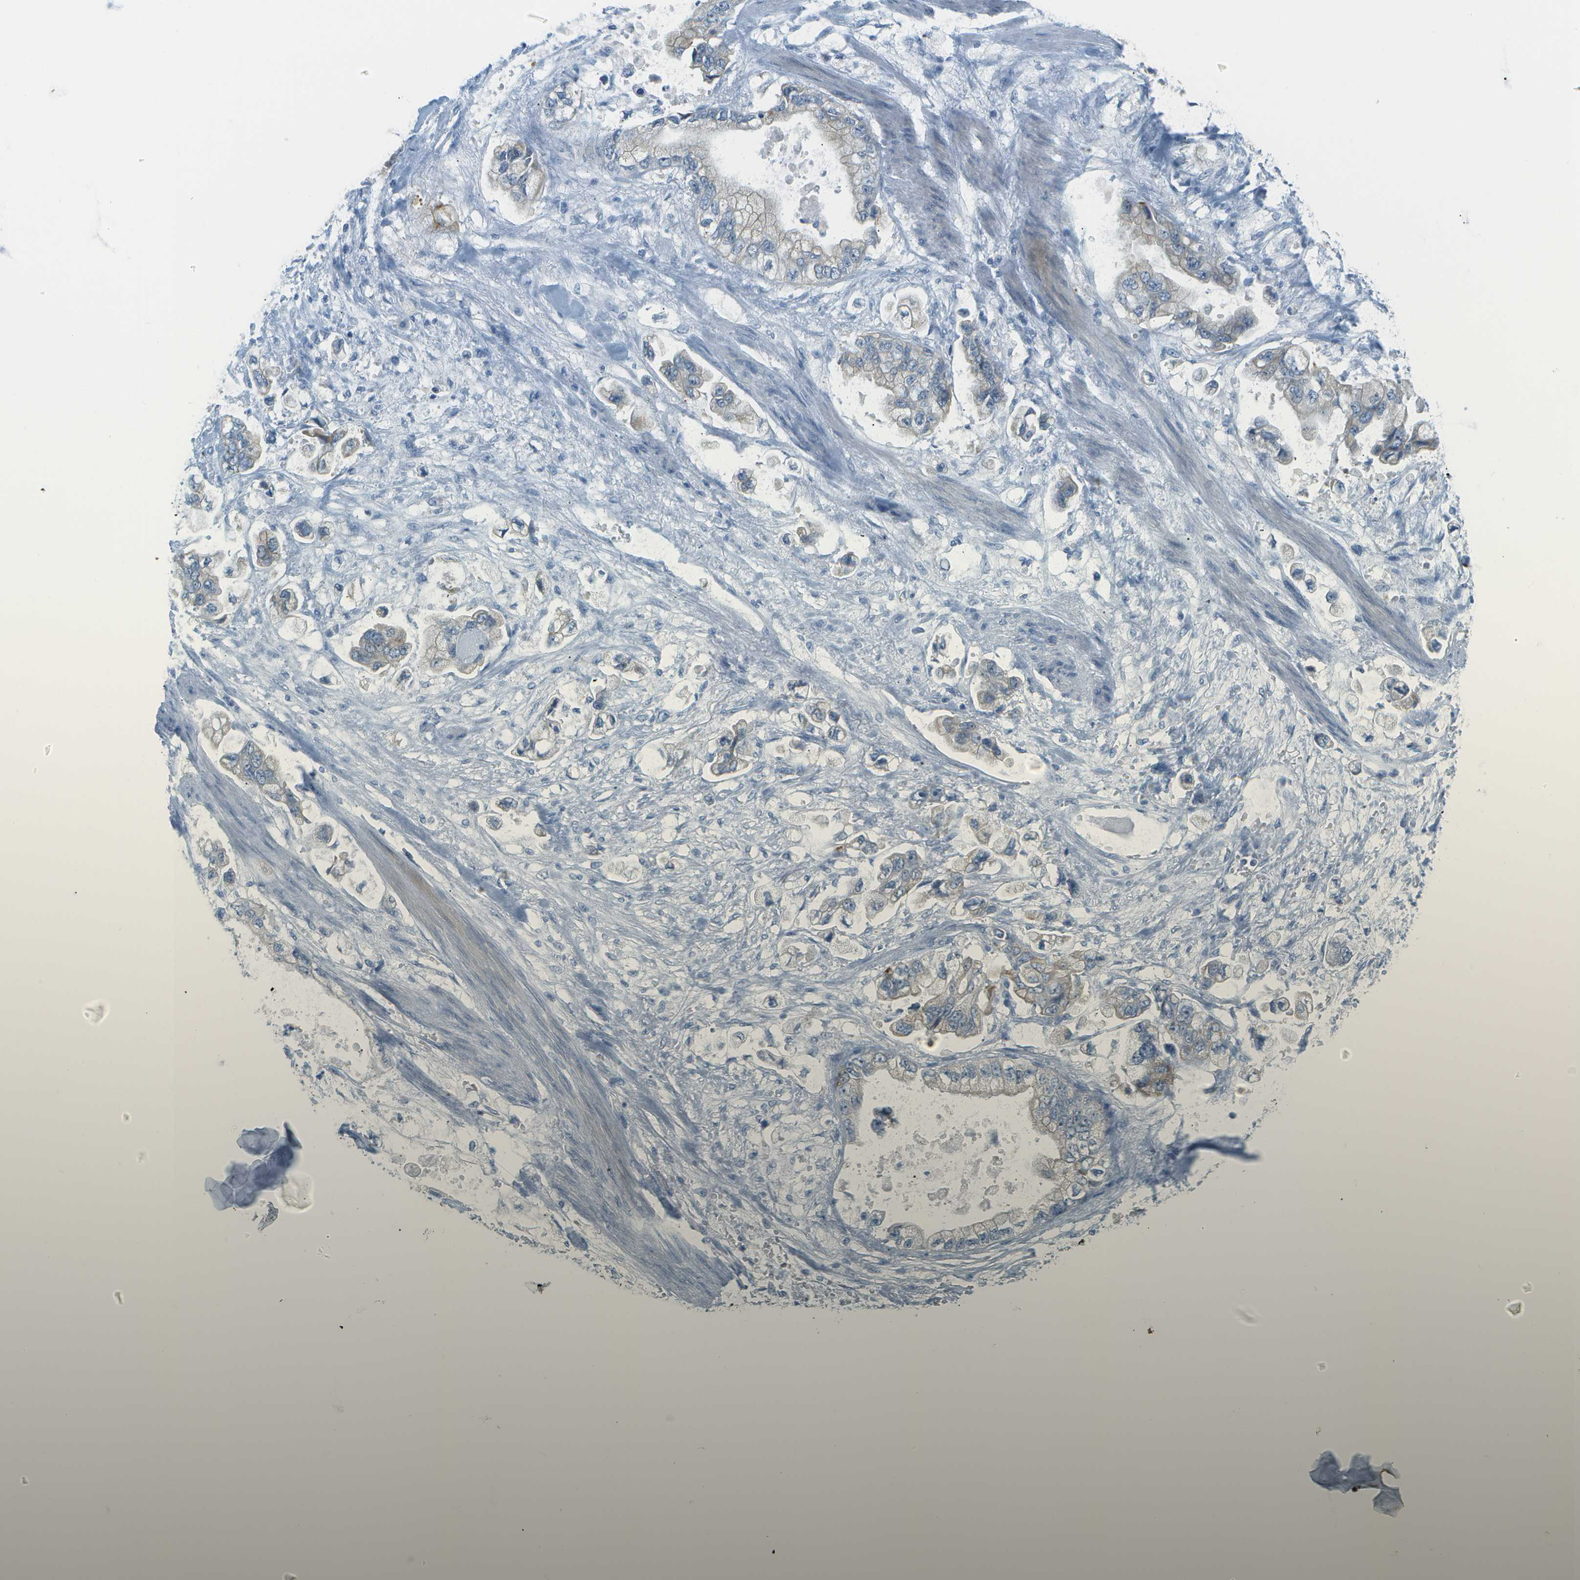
{"staining": {"intensity": "weak", "quantity": "<25%", "location": "cytoplasmic/membranous"}, "tissue": "stomach cancer", "cell_type": "Tumor cells", "image_type": "cancer", "snomed": [{"axis": "morphology", "description": "Normal tissue, NOS"}, {"axis": "morphology", "description": "Adenocarcinoma, NOS"}, {"axis": "topography", "description": "Stomach"}], "caption": "Human stomach cancer (adenocarcinoma) stained for a protein using IHC displays no expression in tumor cells.", "gene": "SMYD5", "patient": {"sex": "male", "age": 62}}